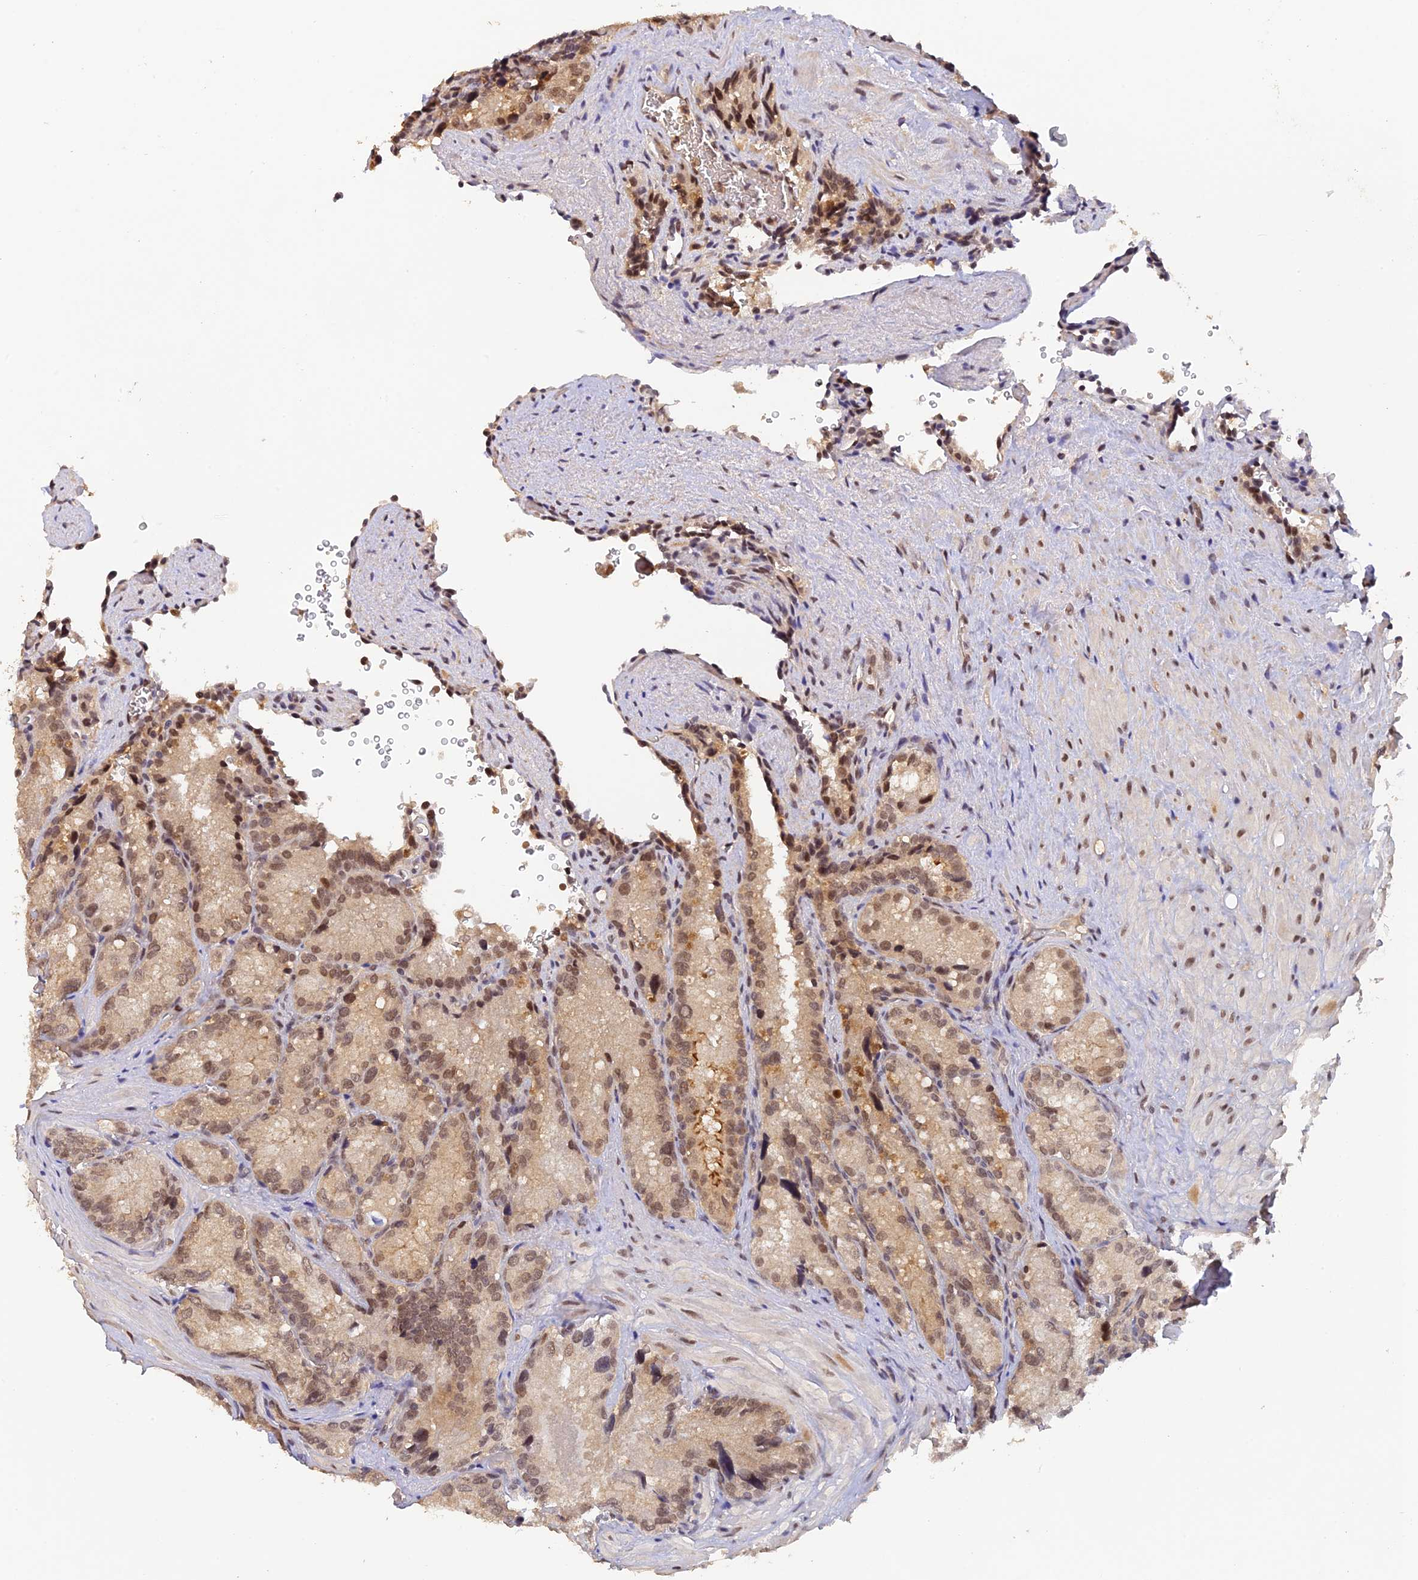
{"staining": {"intensity": "moderate", "quantity": ">75%", "location": "cytoplasmic/membranous,nuclear"}, "tissue": "seminal vesicle", "cell_type": "Glandular cells", "image_type": "normal", "snomed": [{"axis": "morphology", "description": "Normal tissue, NOS"}, {"axis": "topography", "description": "Seminal veicle"}], "caption": "Moderate cytoplasmic/membranous,nuclear staining is appreciated in approximately >75% of glandular cells in unremarkable seminal vesicle.", "gene": "ZNF436", "patient": {"sex": "male", "age": 62}}